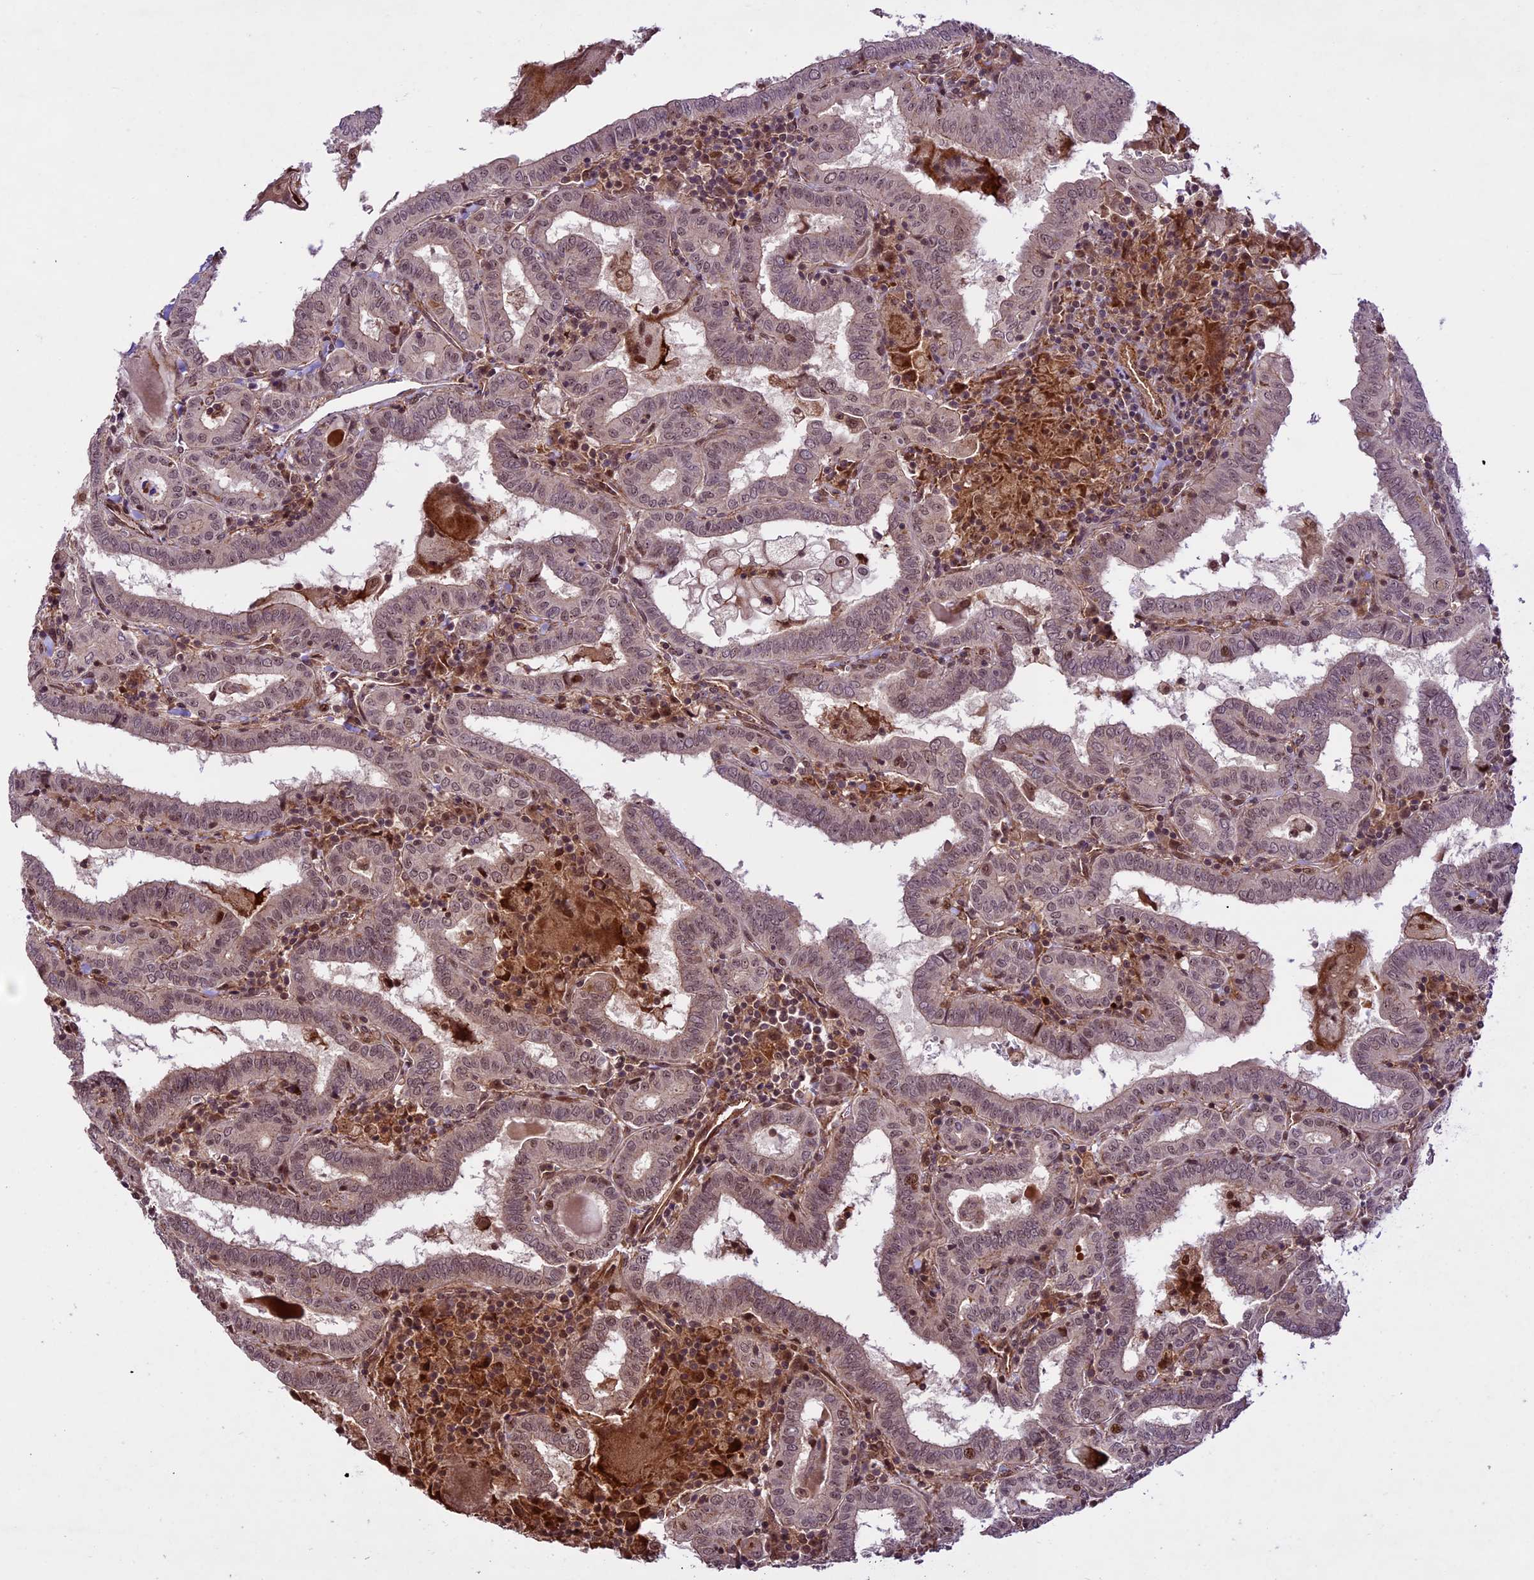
{"staining": {"intensity": "weak", "quantity": "25%-75%", "location": "nuclear"}, "tissue": "thyroid cancer", "cell_type": "Tumor cells", "image_type": "cancer", "snomed": [{"axis": "morphology", "description": "Papillary adenocarcinoma, NOS"}, {"axis": "topography", "description": "Thyroid gland"}], "caption": "High-power microscopy captured an immunohistochemistry micrograph of thyroid papillary adenocarcinoma, revealing weak nuclear expression in about 25%-75% of tumor cells.", "gene": "DHX38", "patient": {"sex": "female", "age": 72}}